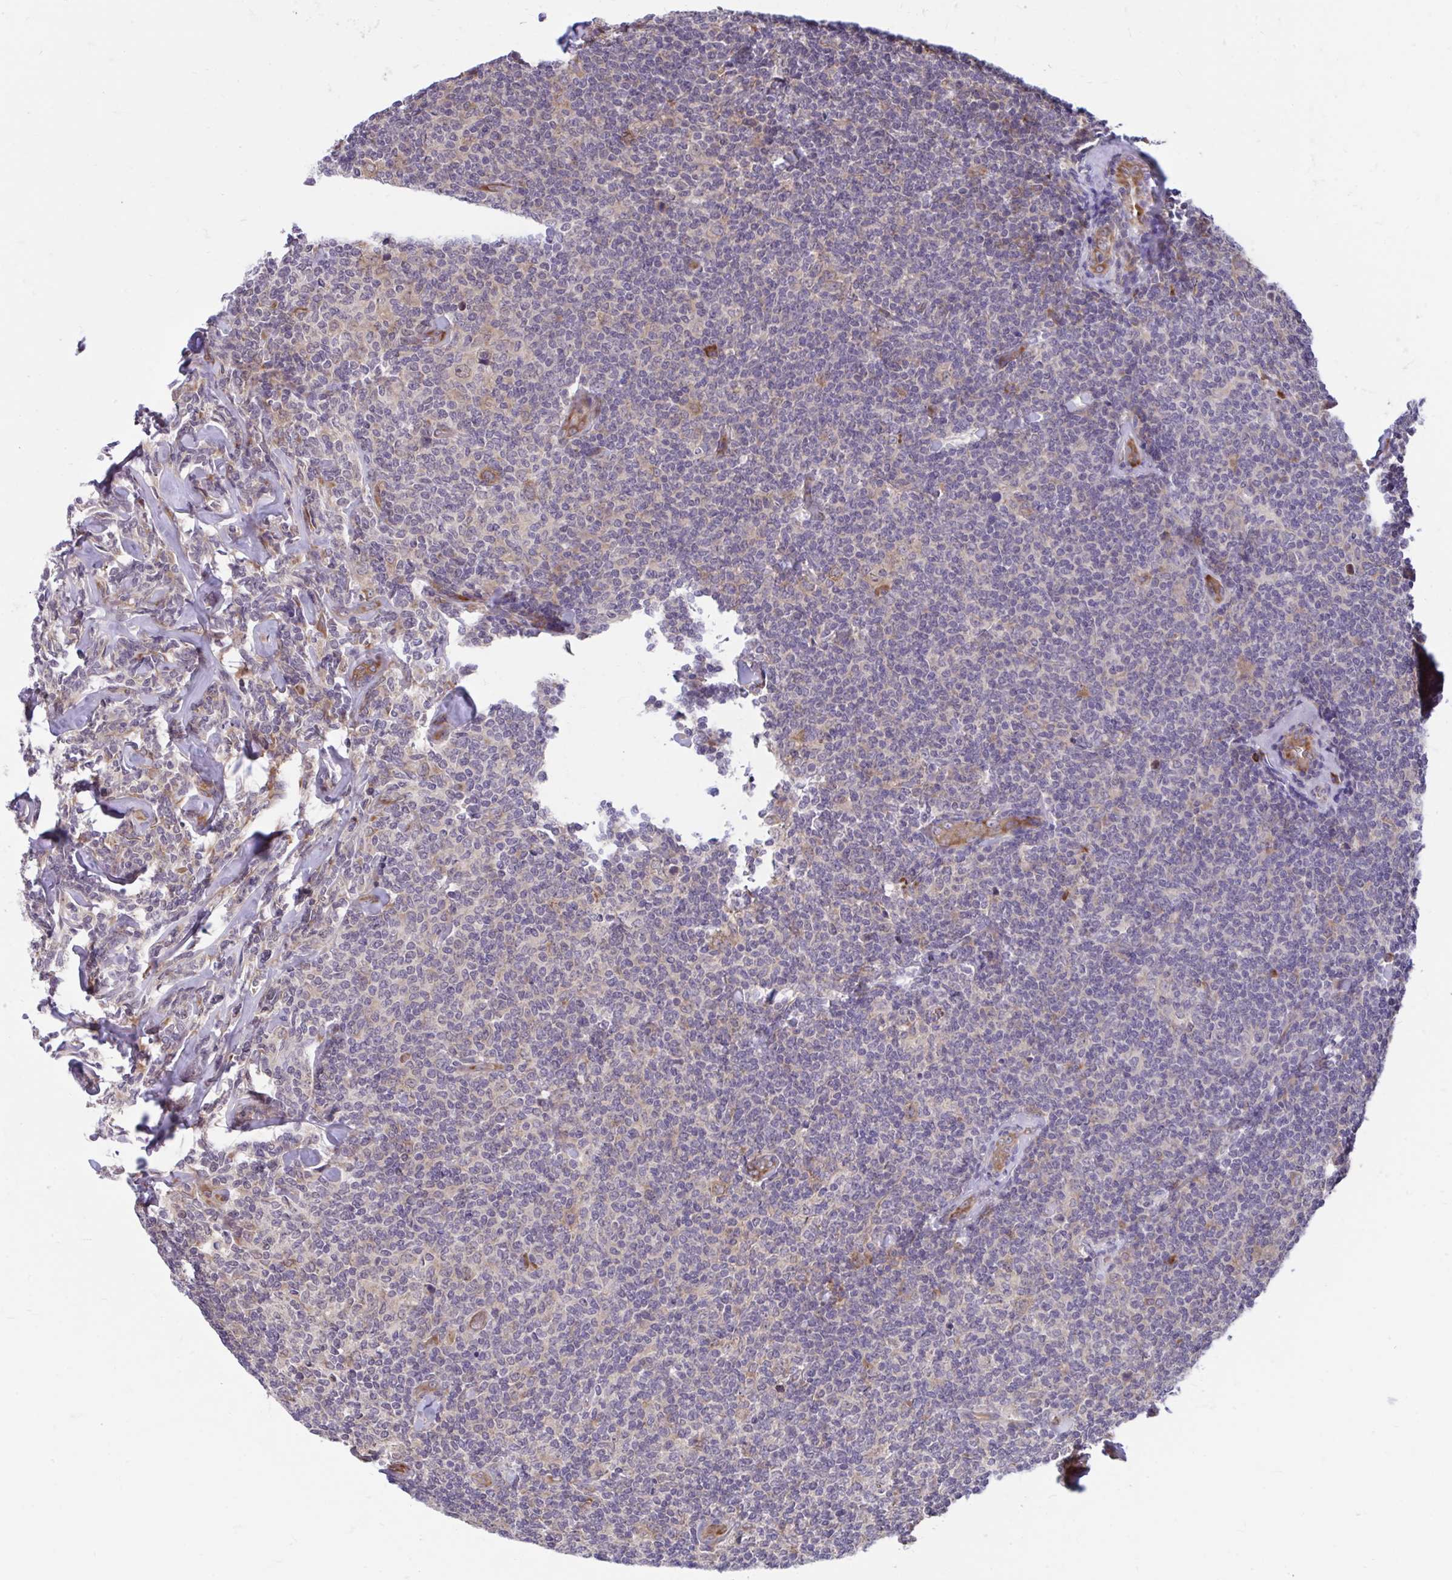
{"staining": {"intensity": "negative", "quantity": "none", "location": "none"}, "tissue": "lymphoma", "cell_type": "Tumor cells", "image_type": "cancer", "snomed": [{"axis": "morphology", "description": "Malignant lymphoma, non-Hodgkin's type, Low grade"}, {"axis": "topography", "description": "Lymph node"}], "caption": "This is a photomicrograph of IHC staining of lymphoma, which shows no positivity in tumor cells.", "gene": "SELENON", "patient": {"sex": "female", "age": 56}}